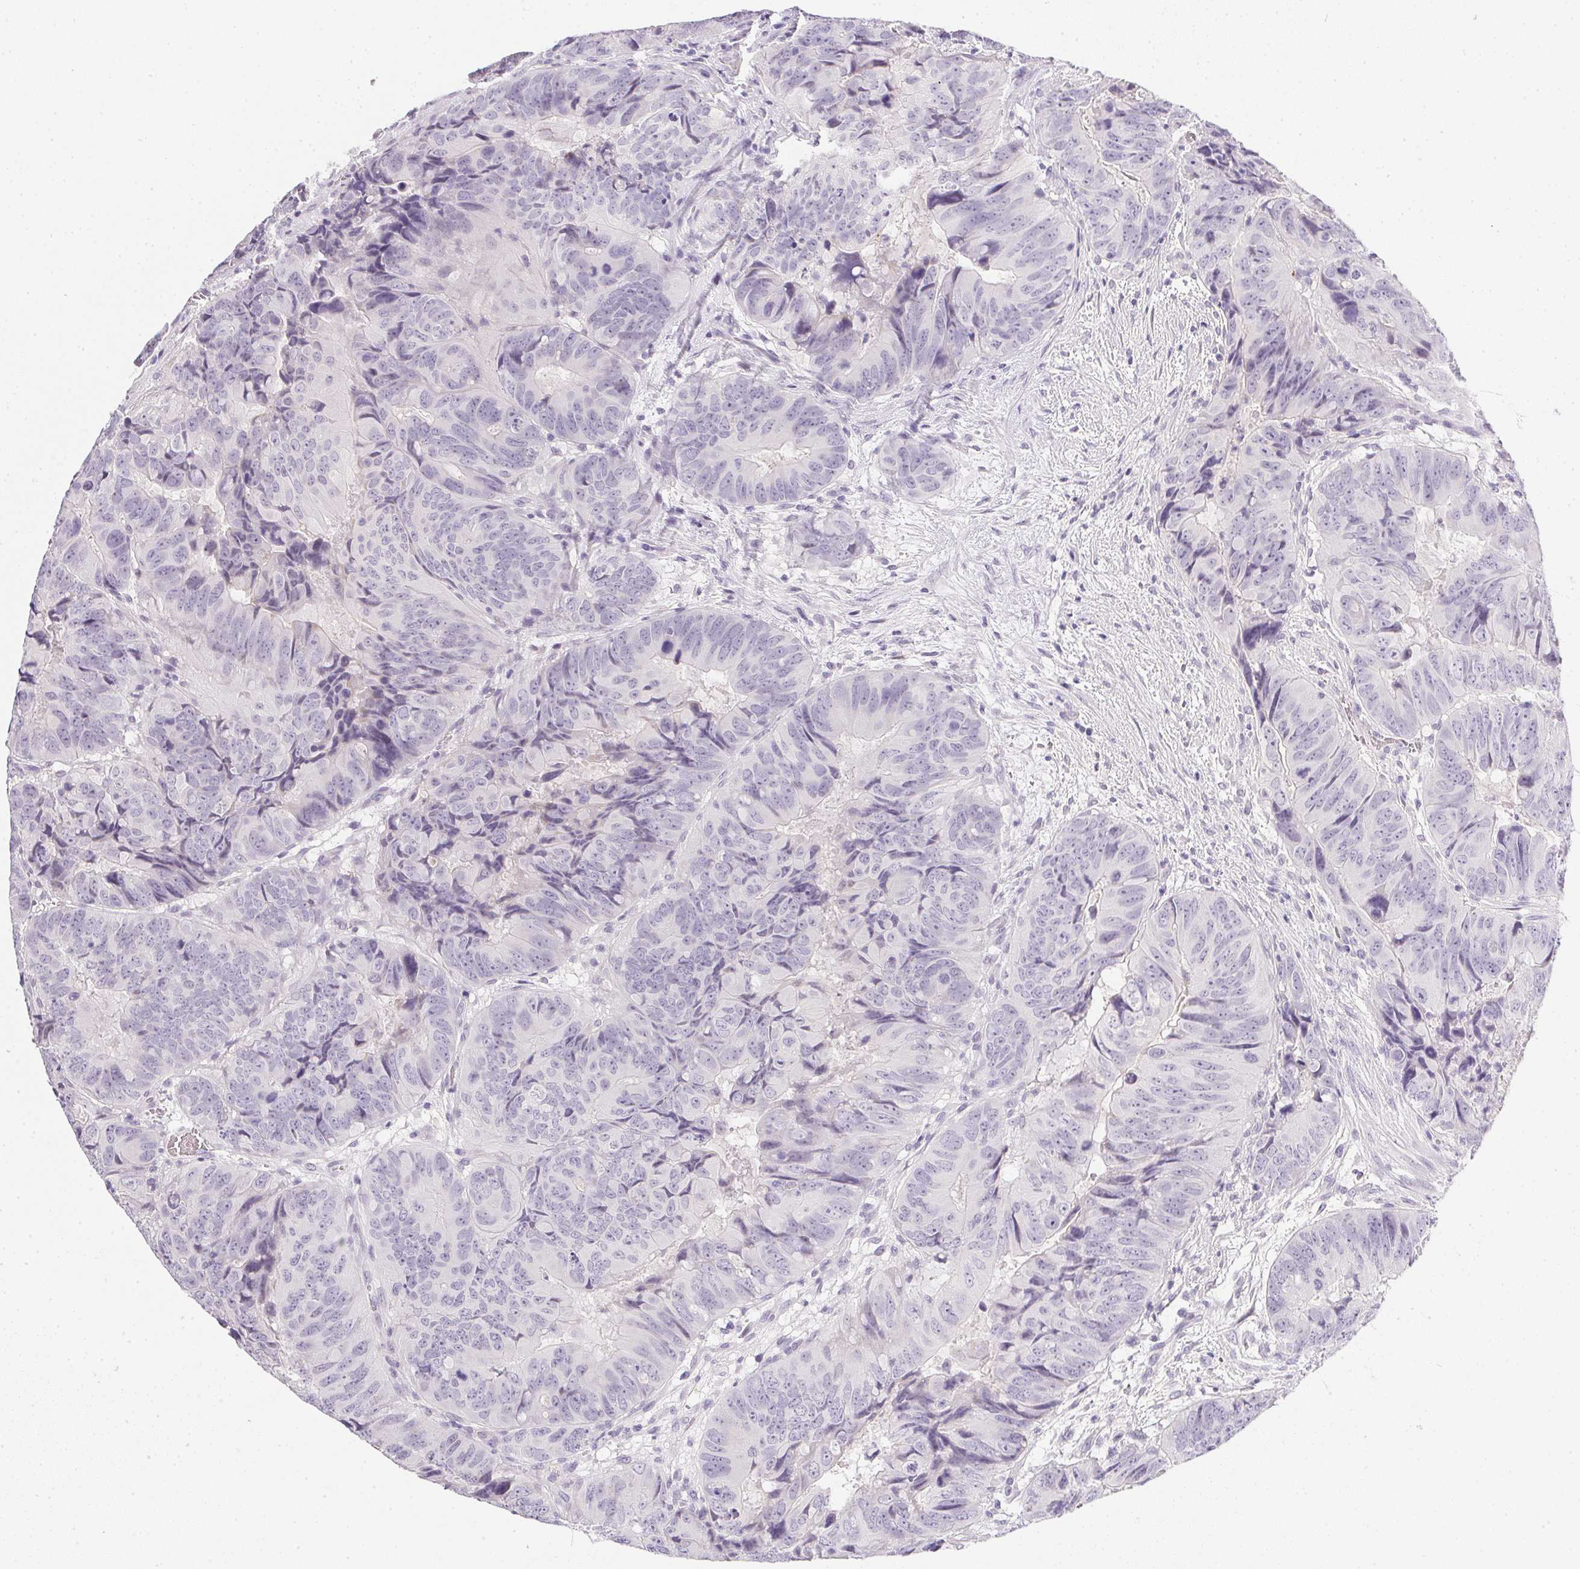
{"staining": {"intensity": "negative", "quantity": "none", "location": "none"}, "tissue": "colorectal cancer", "cell_type": "Tumor cells", "image_type": "cancer", "snomed": [{"axis": "morphology", "description": "Adenocarcinoma, NOS"}, {"axis": "topography", "description": "Colon"}], "caption": "Tumor cells are negative for brown protein staining in colorectal adenocarcinoma.", "gene": "PRL", "patient": {"sex": "male", "age": 79}}